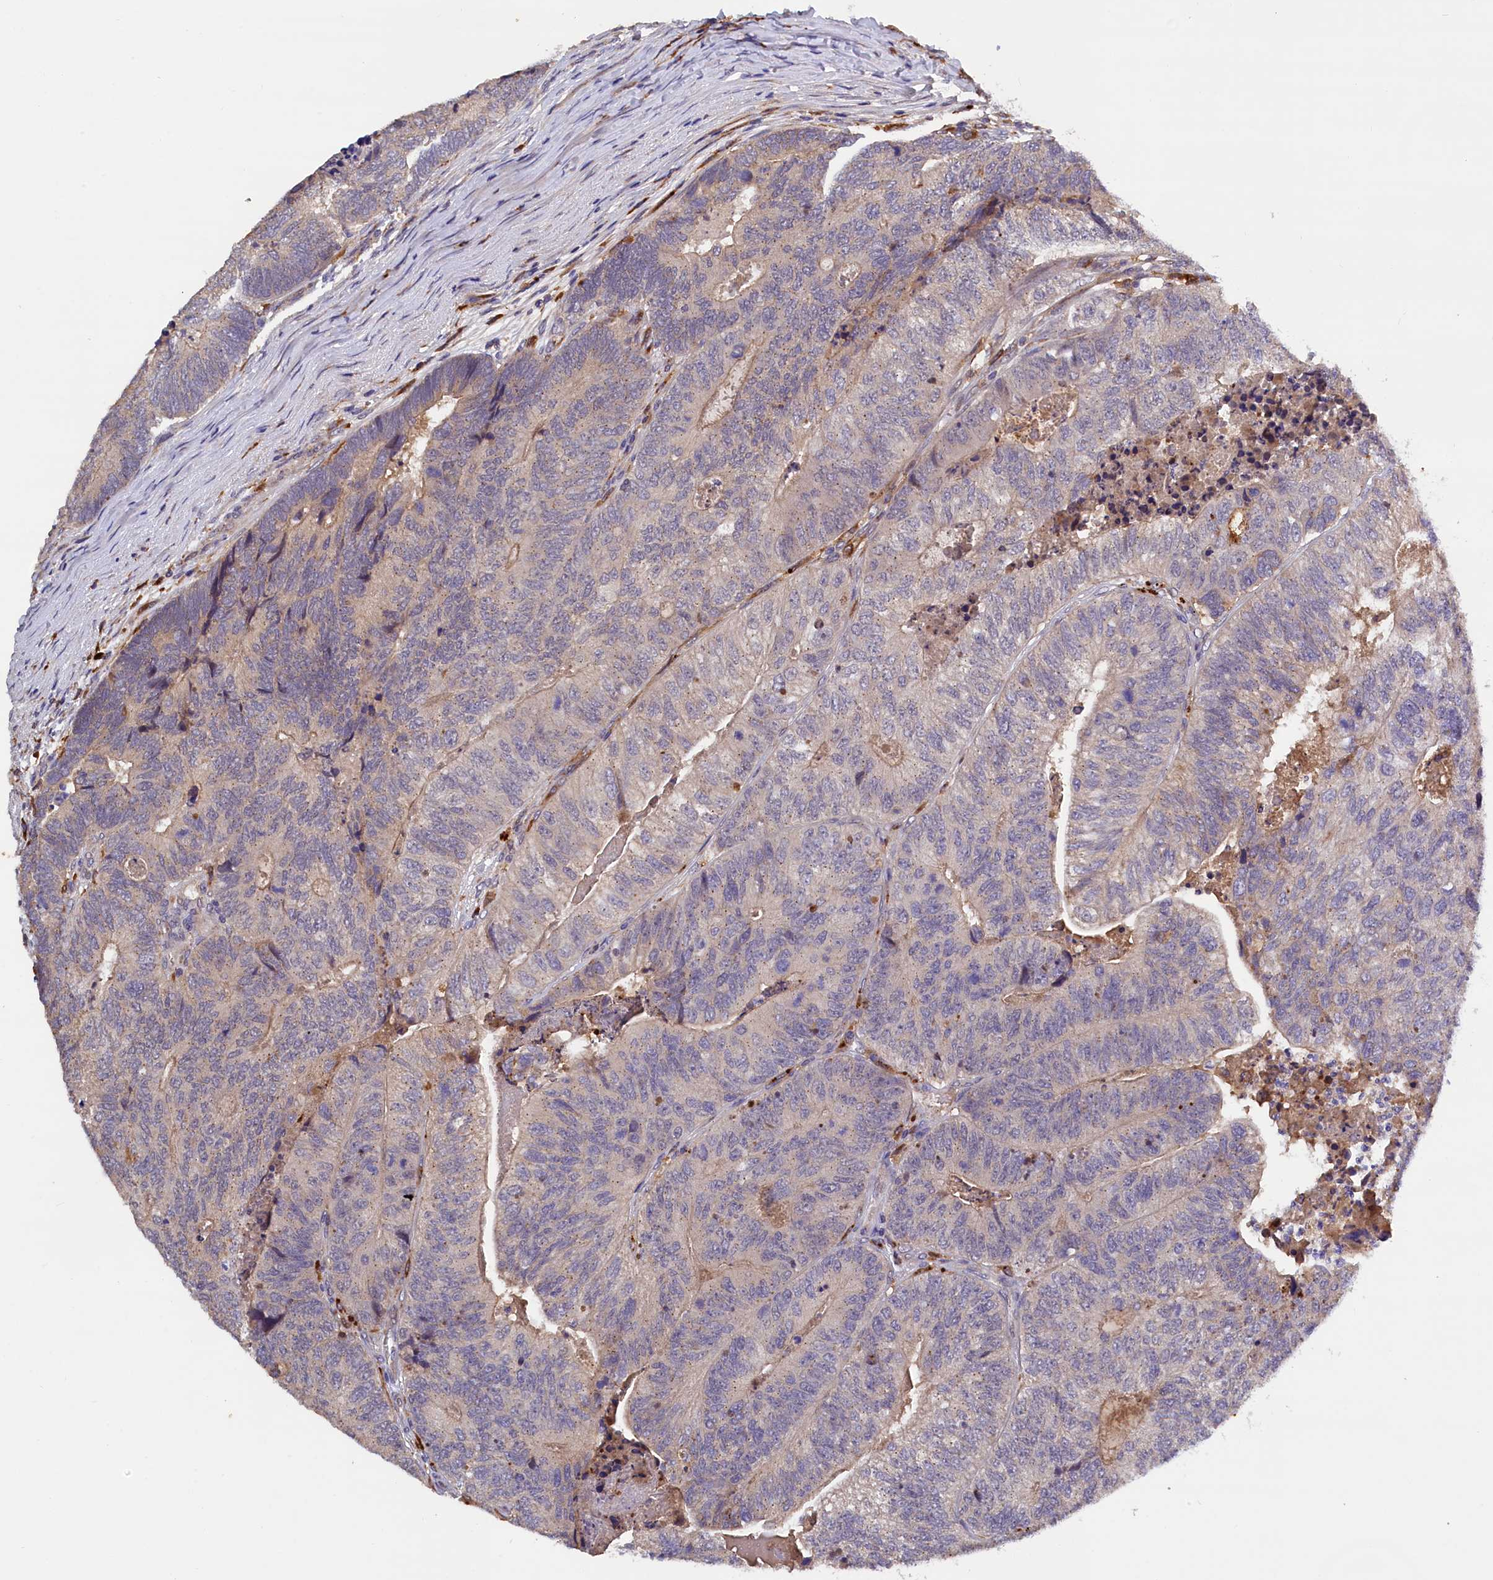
{"staining": {"intensity": "weak", "quantity": "<25%", "location": "cytoplasmic/membranous"}, "tissue": "colorectal cancer", "cell_type": "Tumor cells", "image_type": "cancer", "snomed": [{"axis": "morphology", "description": "Adenocarcinoma, NOS"}, {"axis": "topography", "description": "Colon"}], "caption": "The immunohistochemistry (IHC) micrograph has no significant expression in tumor cells of colorectal adenocarcinoma tissue. (DAB IHC, high magnification).", "gene": "NAIP", "patient": {"sex": "female", "age": 67}}